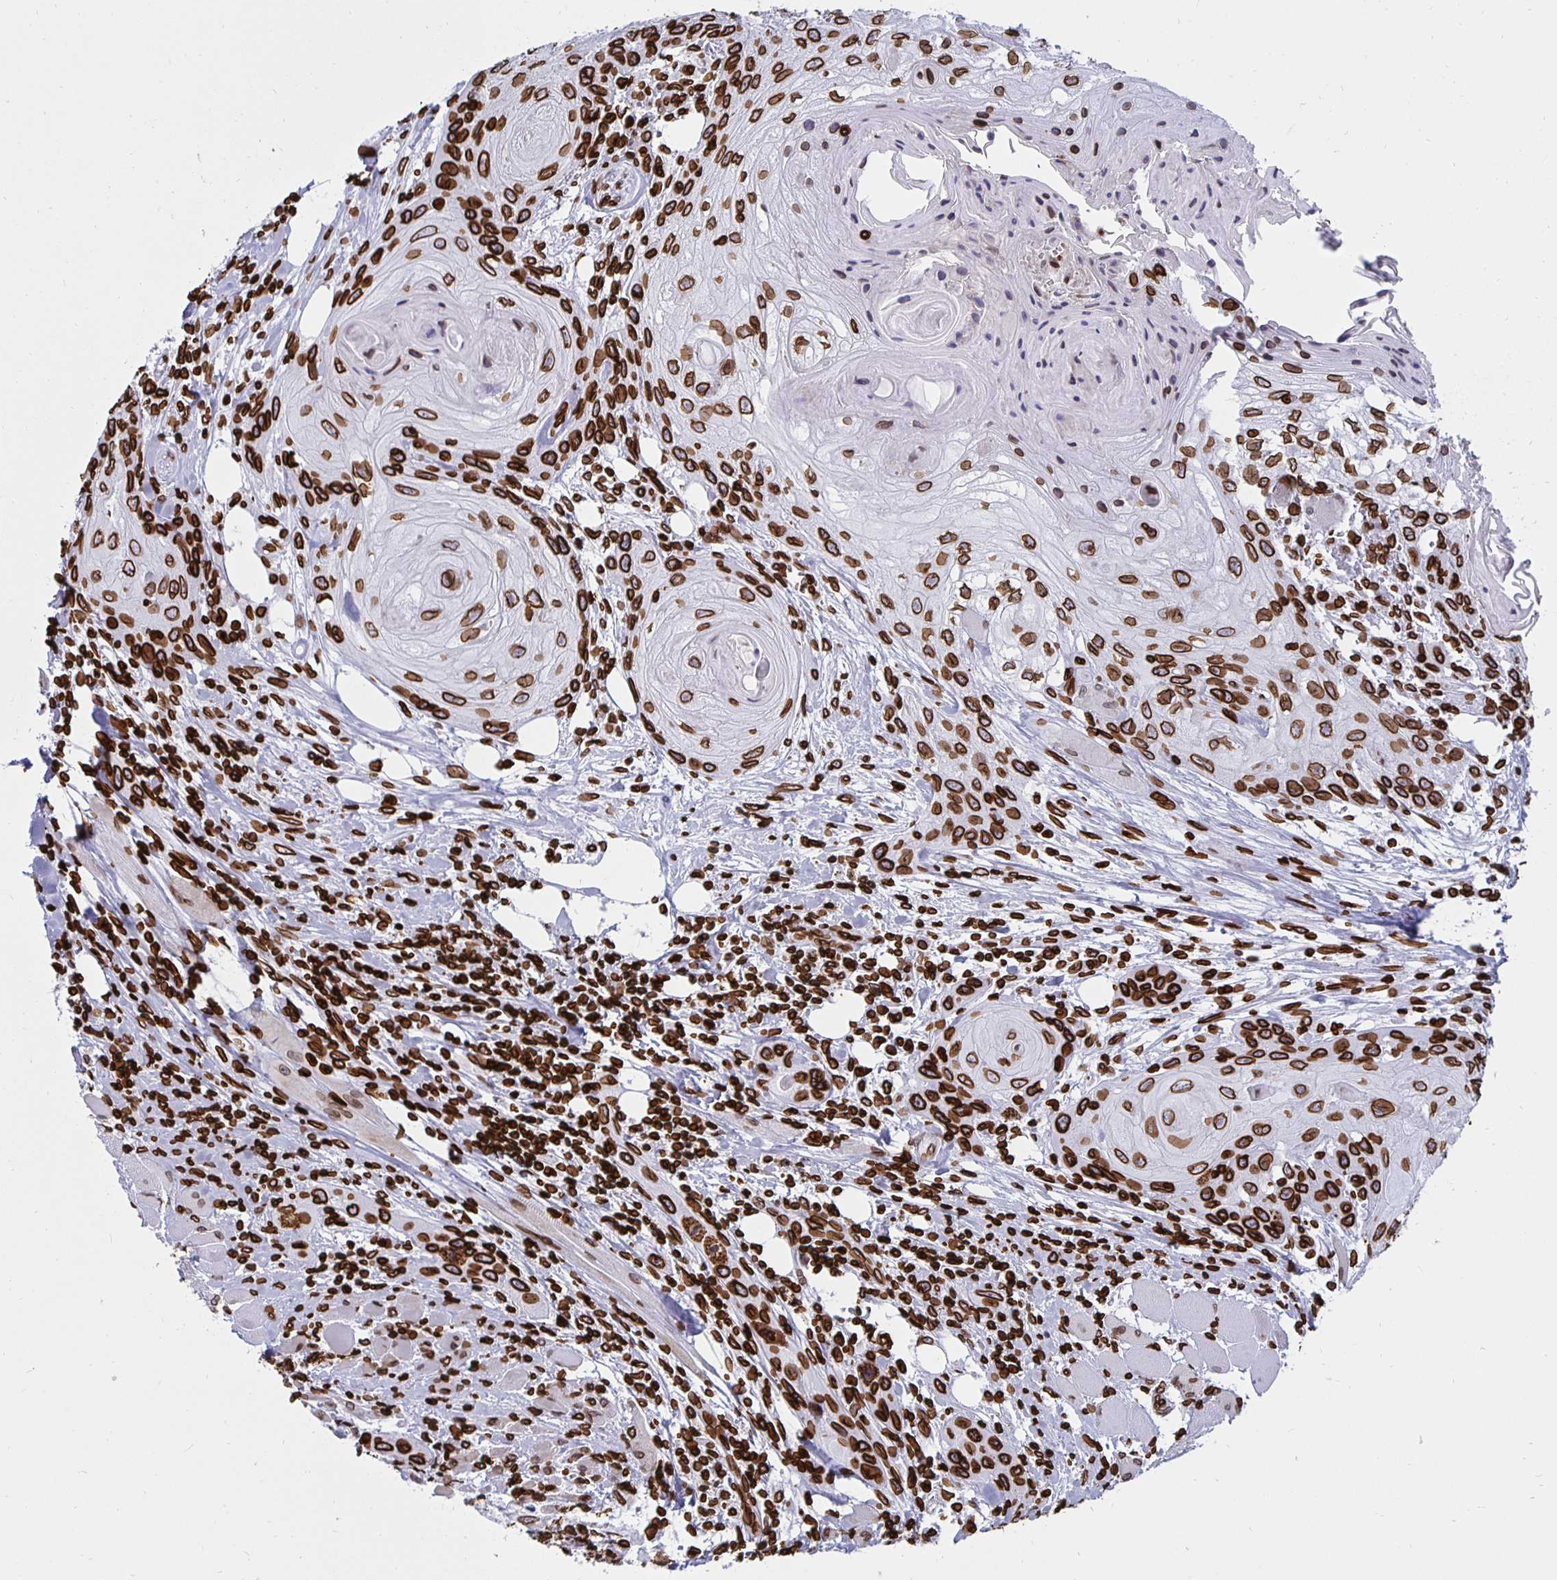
{"staining": {"intensity": "strong", "quantity": ">75%", "location": "cytoplasmic/membranous,nuclear"}, "tissue": "head and neck cancer", "cell_type": "Tumor cells", "image_type": "cancer", "snomed": [{"axis": "morphology", "description": "Squamous cell carcinoma, NOS"}, {"axis": "topography", "description": "Oral tissue"}, {"axis": "topography", "description": "Head-Neck"}], "caption": "Head and neck cancer (squamous cell carcinoma) stained with a brown dye shows strong cytoplasmic/membranous and nuclear positive staining in about >75% of tumor cells.", "gene": "LMNB1", "patient": {"sex": "male", "age": 58}}